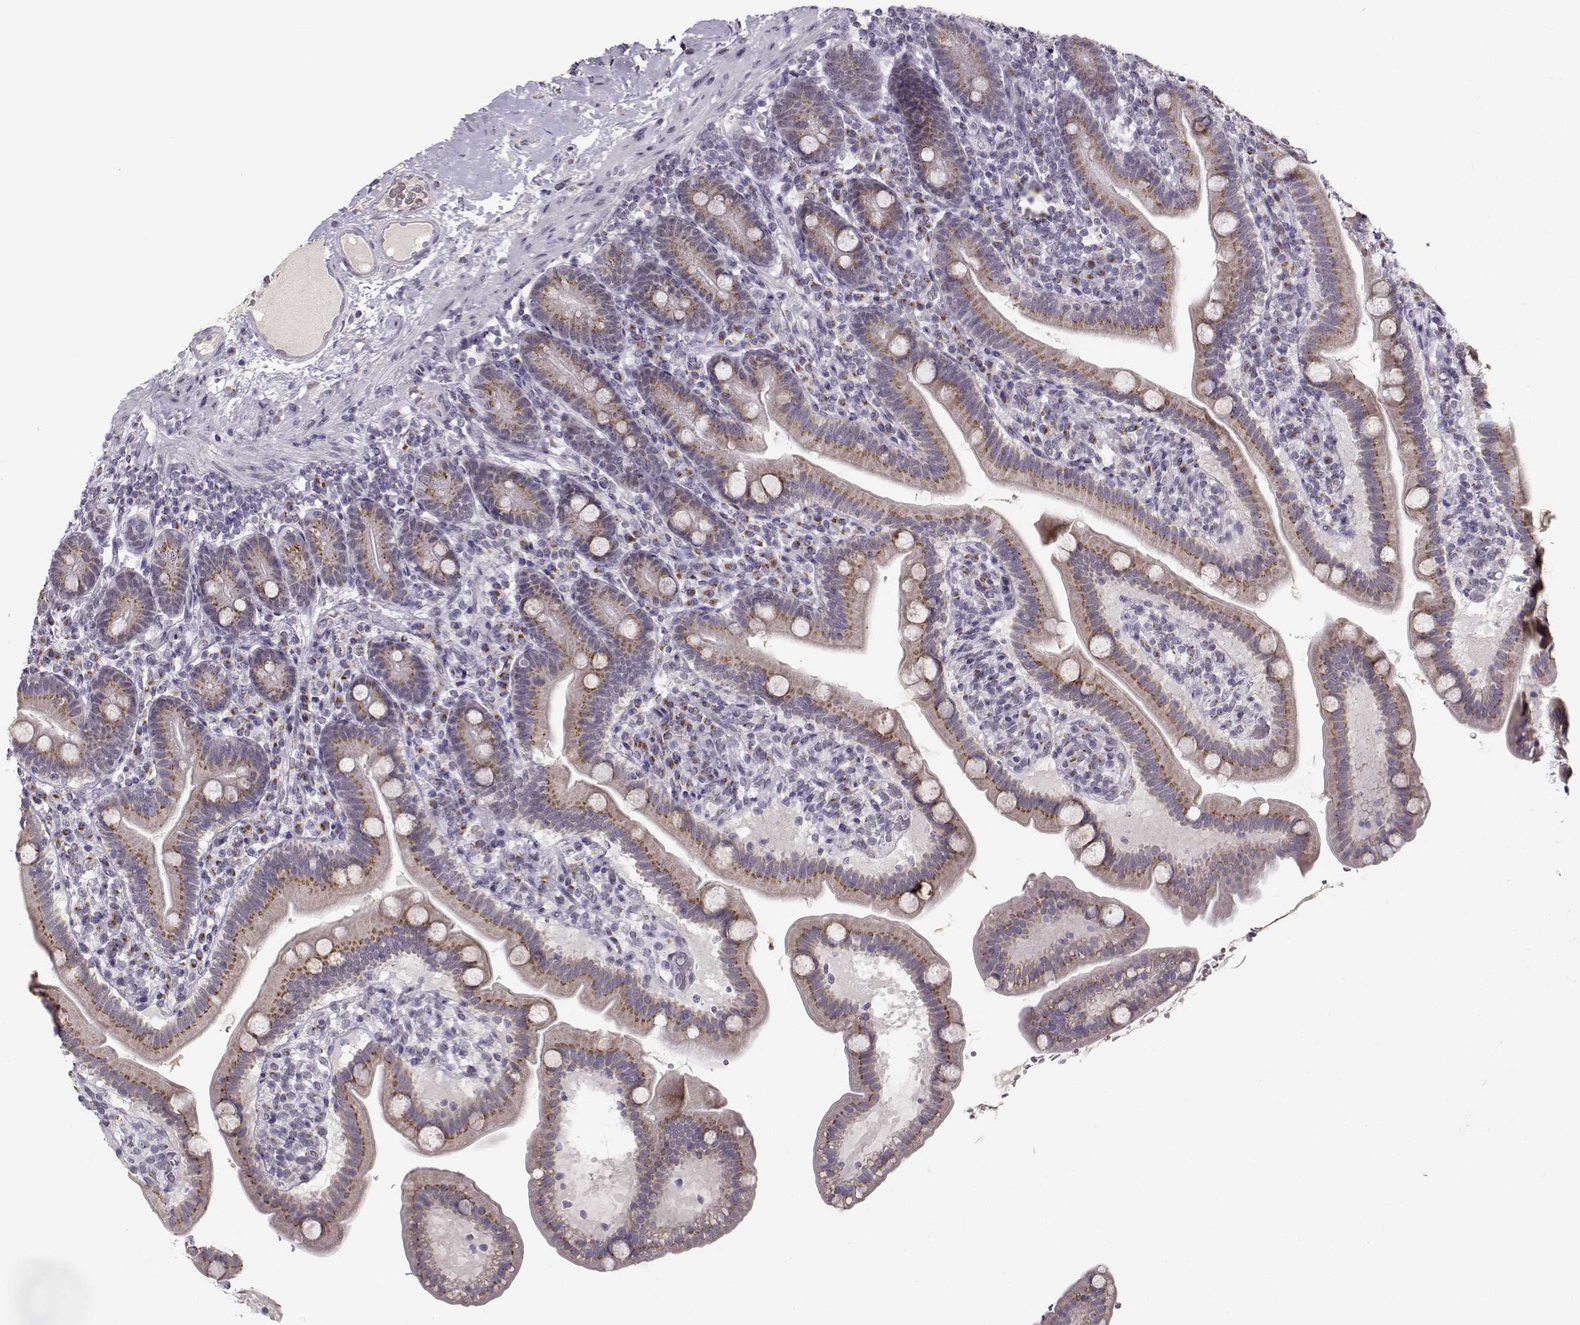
{"staining": {"intensity": "moderate", "quantity": ">75%", "location": "cytoplasmic/membranous"}, "tissue": "small intestine", "cell_type": "Glandular cells", "image_type": "normal", "snomed": [{"axis": "morphology", "description": "Normal tissue, NOS"}, {"axis": "topography", "description": "Small intestine"}], "caption": "Glandular cells display medium levels of moderate cytoplasmic/membranous positivity in about >75% of cells in normal human small intestine. The staining was performed using DAB (3,3'-diaminobenzidine), with brown indicating positive protein expression. Nuclei are stained blue with hematoxylin.", "gene": "SLC4A5", "patient": {"sex": "male", "age": 66}}